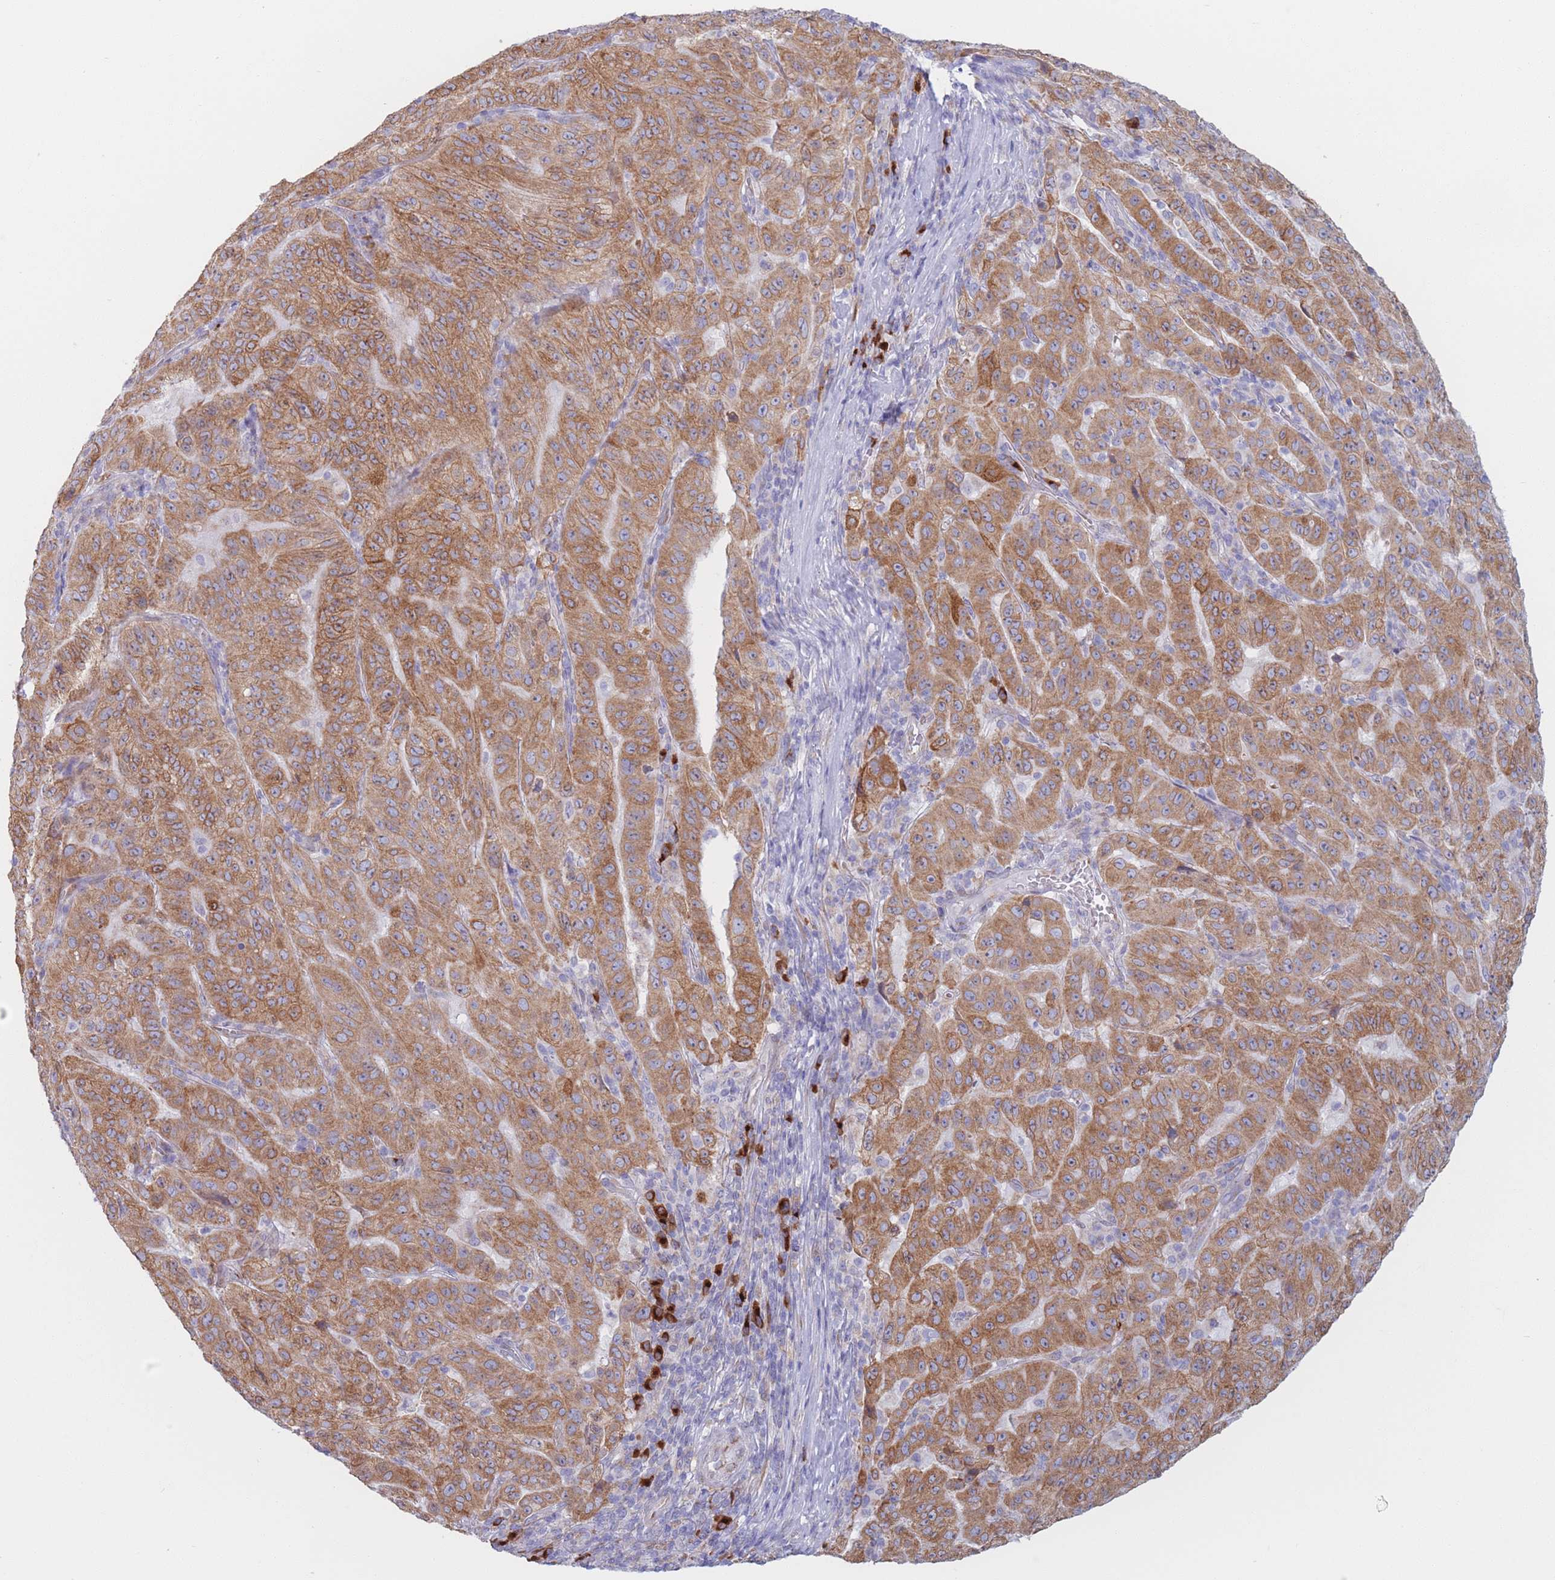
{"staining": {"intensity": "moderate", "quantity": ">75%", "location": "cytoplasmic/membranous"}, "tissue": "pancreatic cancer", "cell_type": "Tumor cells", "image_type": "cancer", "snomed": [{"axis": "morphology", "description": "Adenocarcinoma, NOS"}, {"axis": "topography", "description": "Pancreas"}], "caption": "A high-resolution histopathology image shows immunohistochemistry staining of pancreatic adenocarcinoma, which shows moderate cytoplasmic/membranous expression in about >75% of tumor cells.", "gene": "MRPL30", "patient": {"sex": "male", "age": 63}}